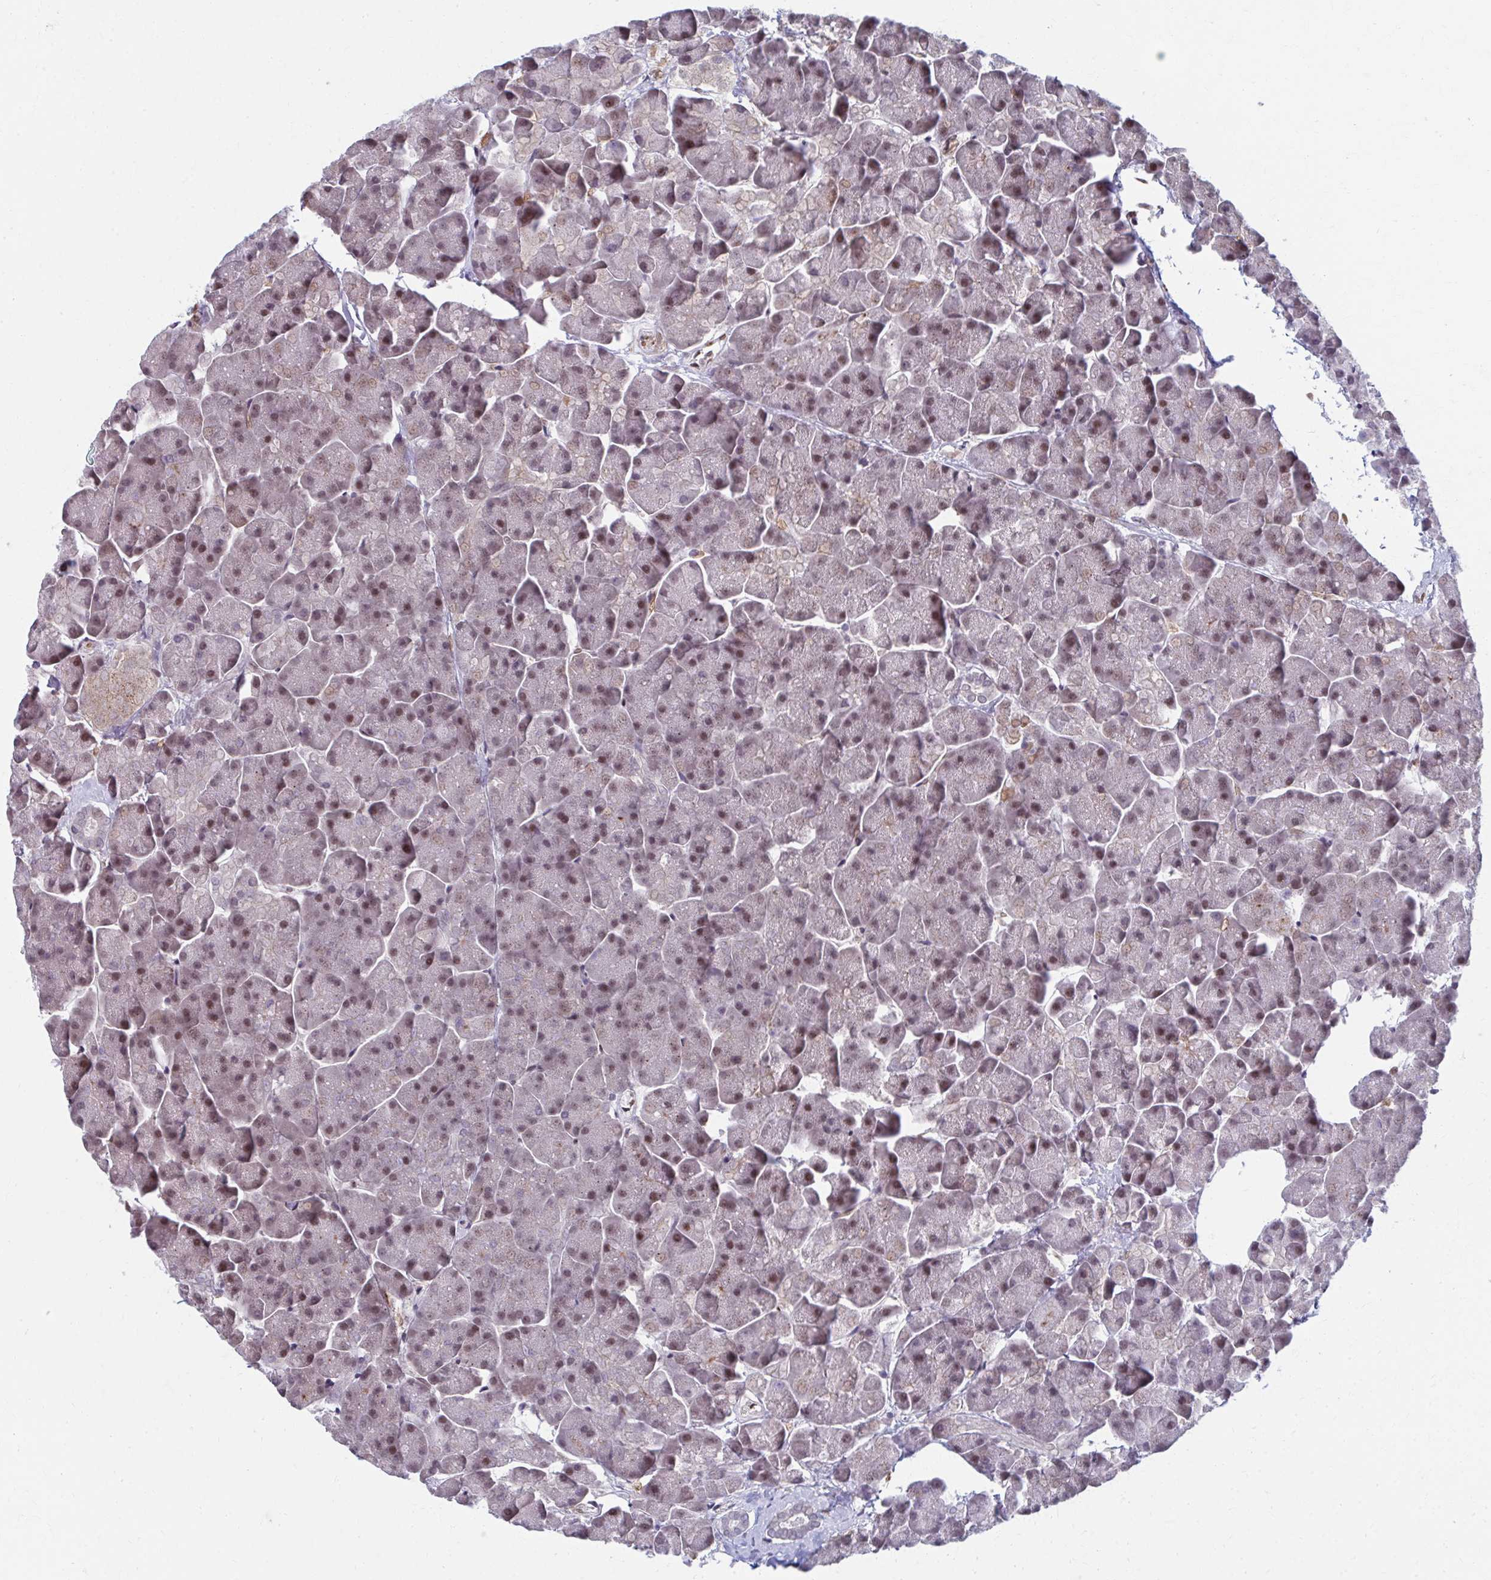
{"staining": {"intensity": "moderate", "quantity": "25%-75%", "location": "nuclear"}, "tissue": "pancreas", "cell_type": "Exocrine glandular cells", "image_type": "normal", "snomed": [{"axis": "morphology", "description": "Normal tissue, NOS"}, {"axis": "topography", "description": "Pancreas"}, {"axis": "topography", "description": "Peripheral nerve tissue"}], "caption": "A brown stain highlights moderate nuclear staining of a protein in exocrine glandular cells of benign human pancreas. (DAB IHC with brightfield microscopy, high magnification).", "gene": "SETBP1", "patient": {"sex": "male", "age": 54}}